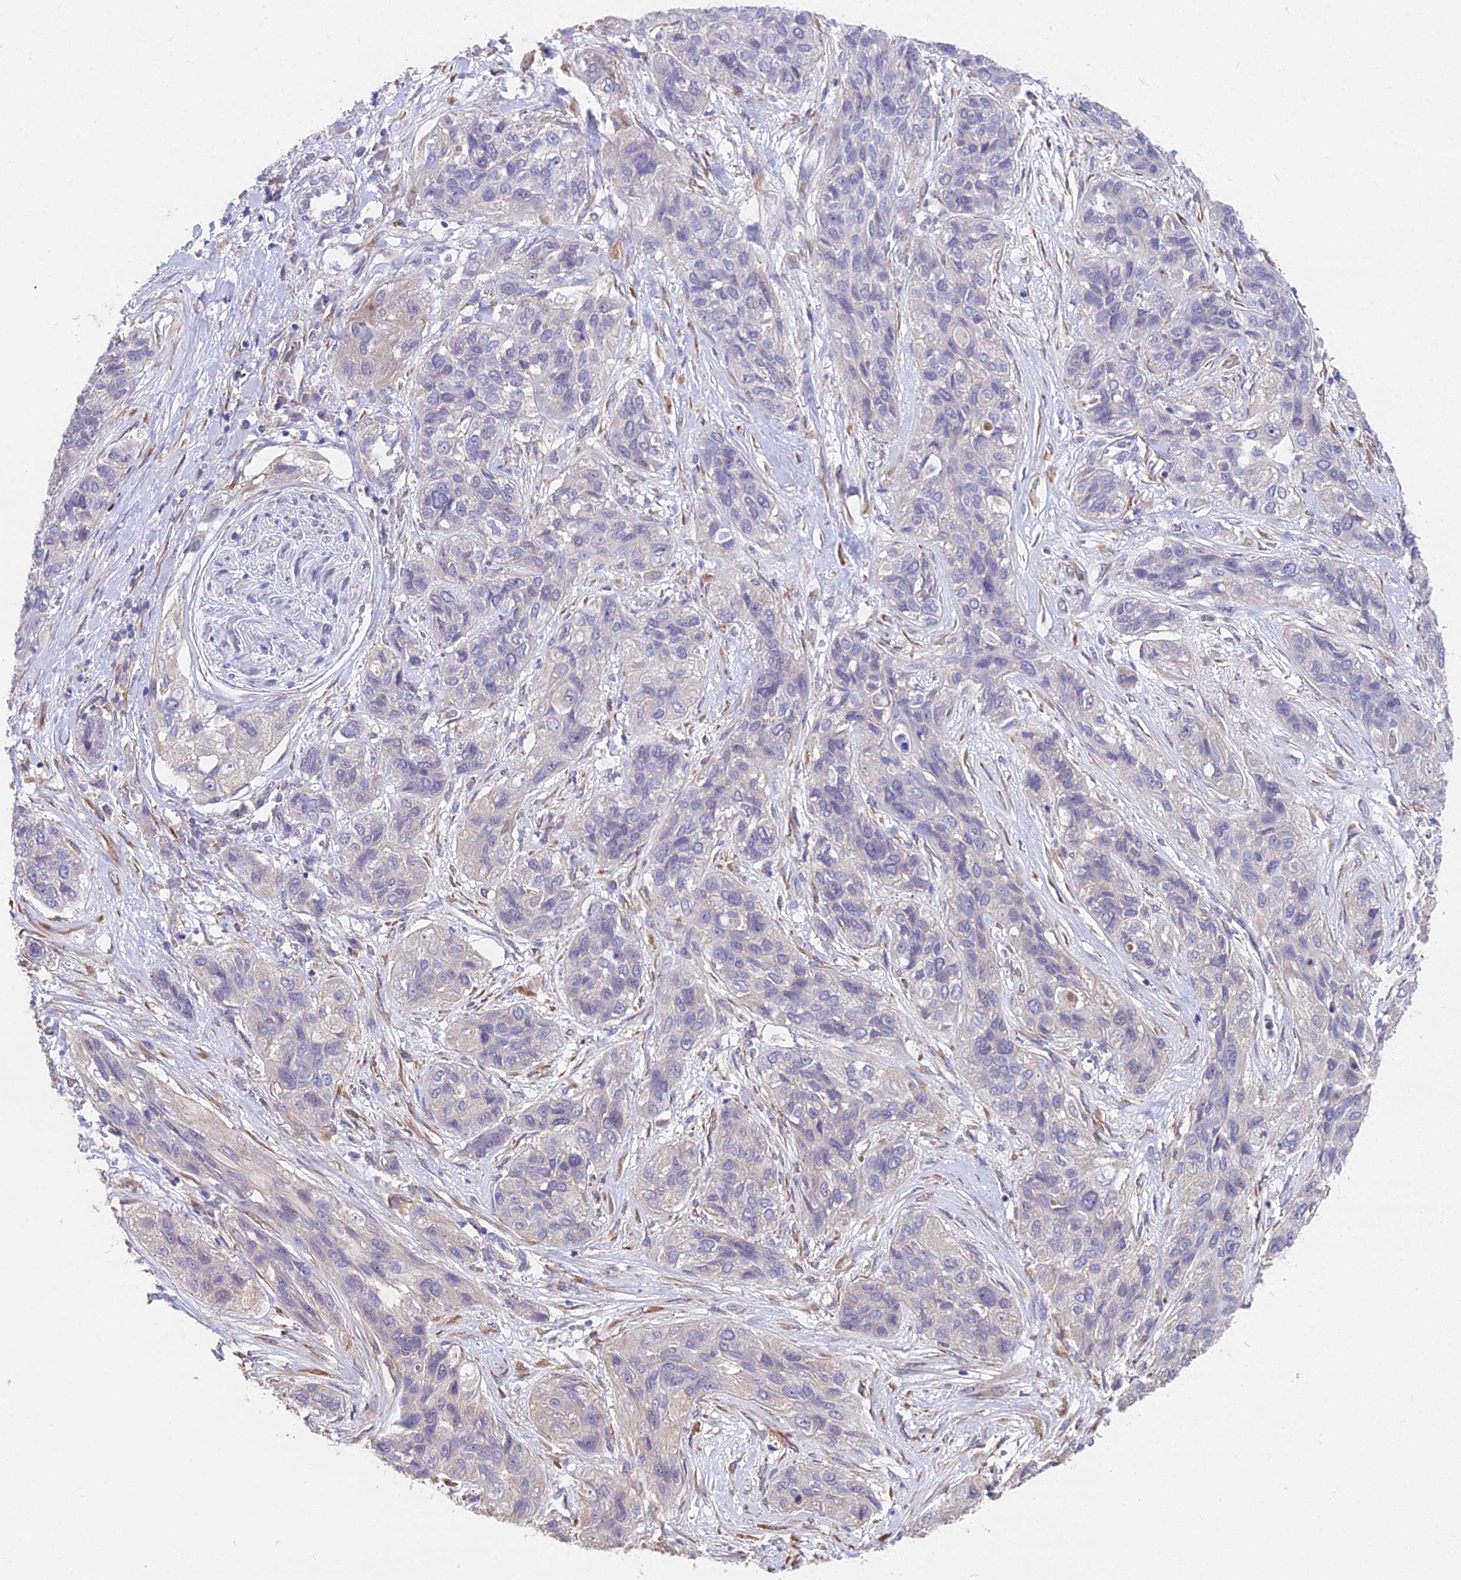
{"staining": {"intensity": "negative", "quantity": "none", "location": "none"}, "tissue": "lung cancer", "cell_type": "Tumor cells", "image_type": "cancer", "snomed": [{"axis": "morphology", "description": "Squamous cell carcinoma, NOS"}, {"axis": "topography", "description": "Lung"}], "caption": "Lung cancer was stained to show a protein in brown. There is no significant expression in tumor cells. (DAB (3,3'-diaminobenzidine) immunohistochemistry visualized using brightfield microscopy, high magnification).", "gene": "PUS10", "patient": {"sex": "female", "age": 70}}